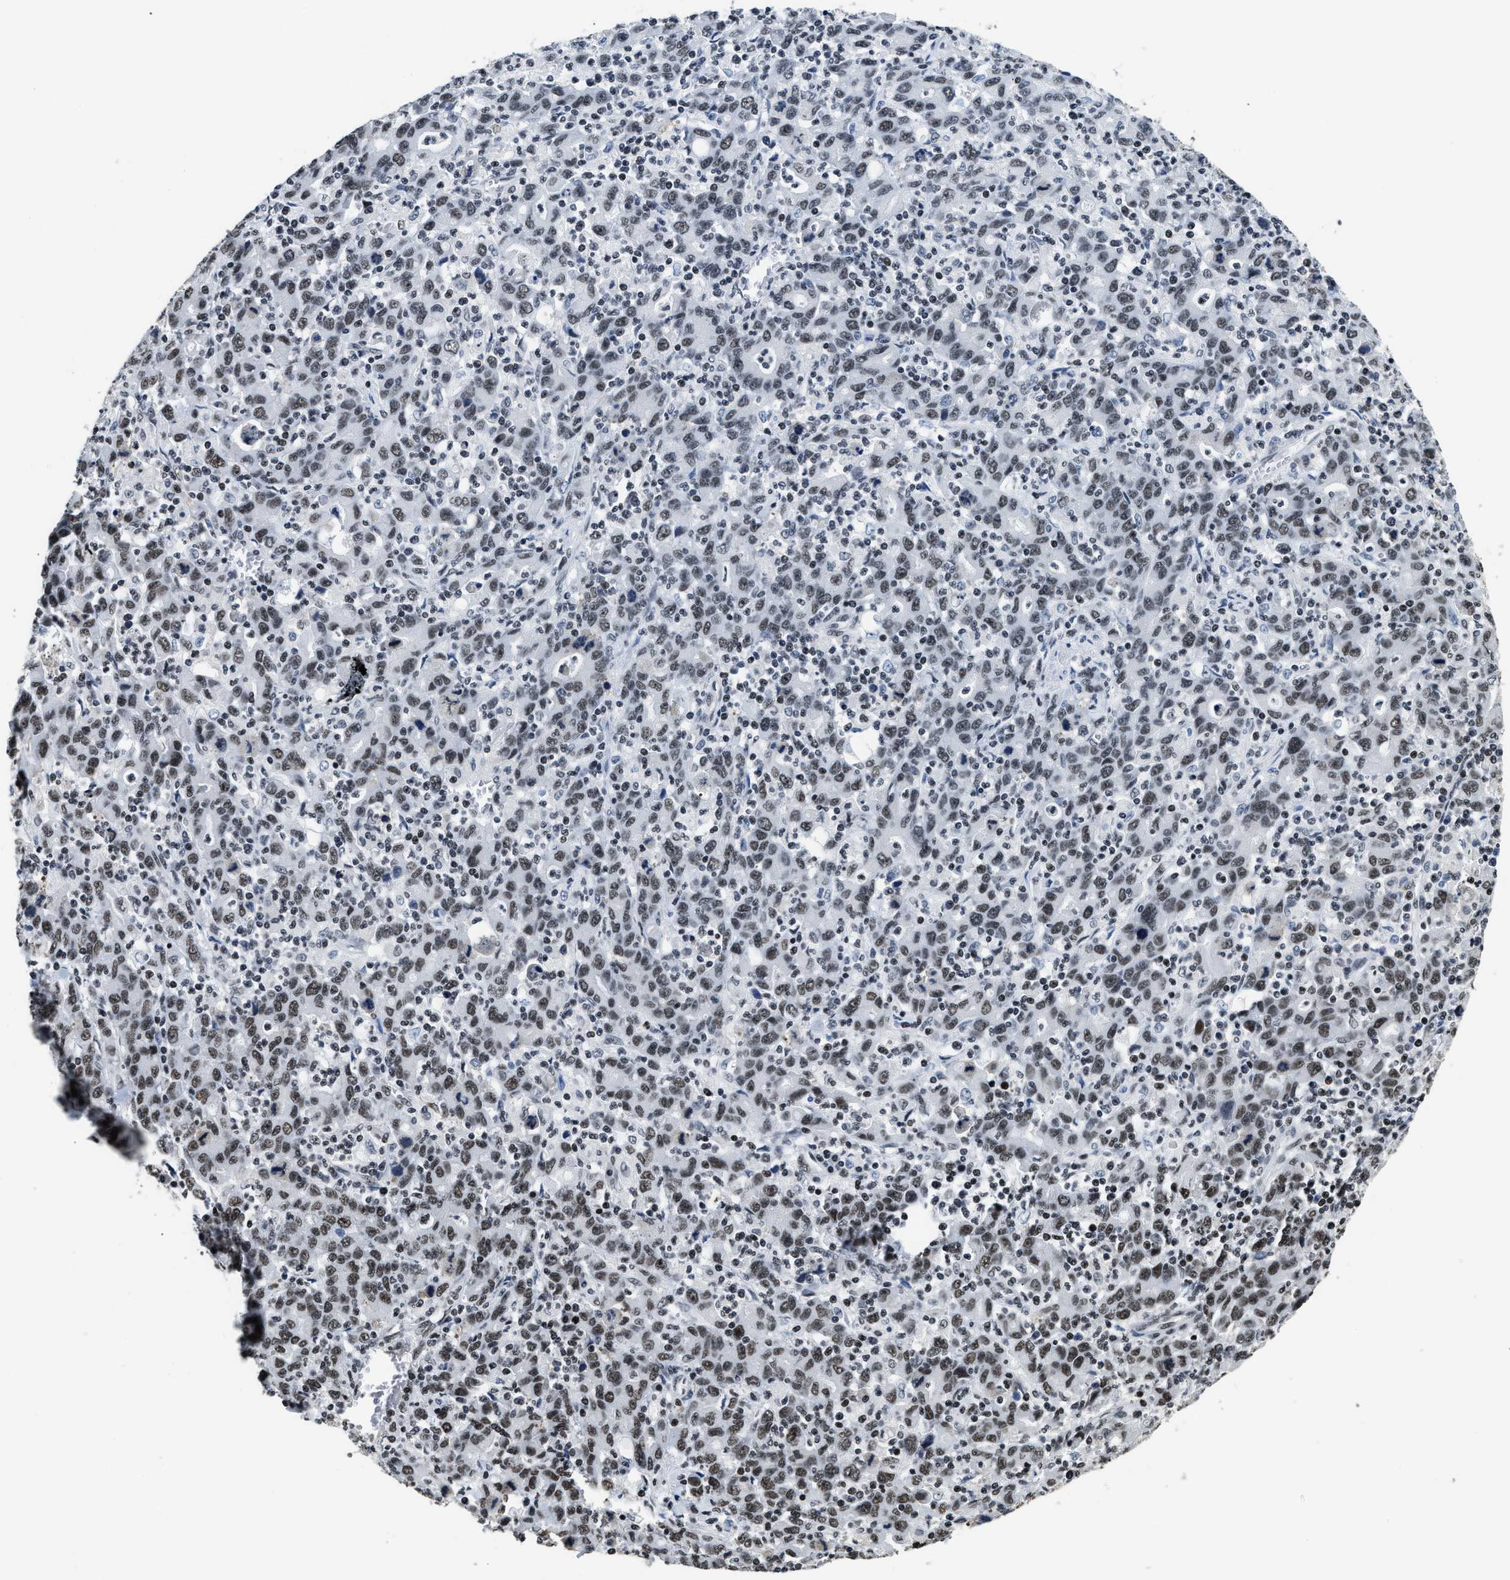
{"staining": {"intensity": "weak", "quantity": ">75%", "location": "nuclear"}, "tissue": "stomach cancer", "cell_type": "Tumor cells", "image_type": "cancer", "snomed": [{"axis": "morphology", "description": "Adenocarcinoma, NOS"}, {"axis": "topography", "description": "Stomach, upper"}], "caption": "A brown stain labels weak nuclear staining of a protein in human stomach adenocarcinoma tumor cells.", "gene": "RAD21", "patient": {"sex": "male", "age": 69}}